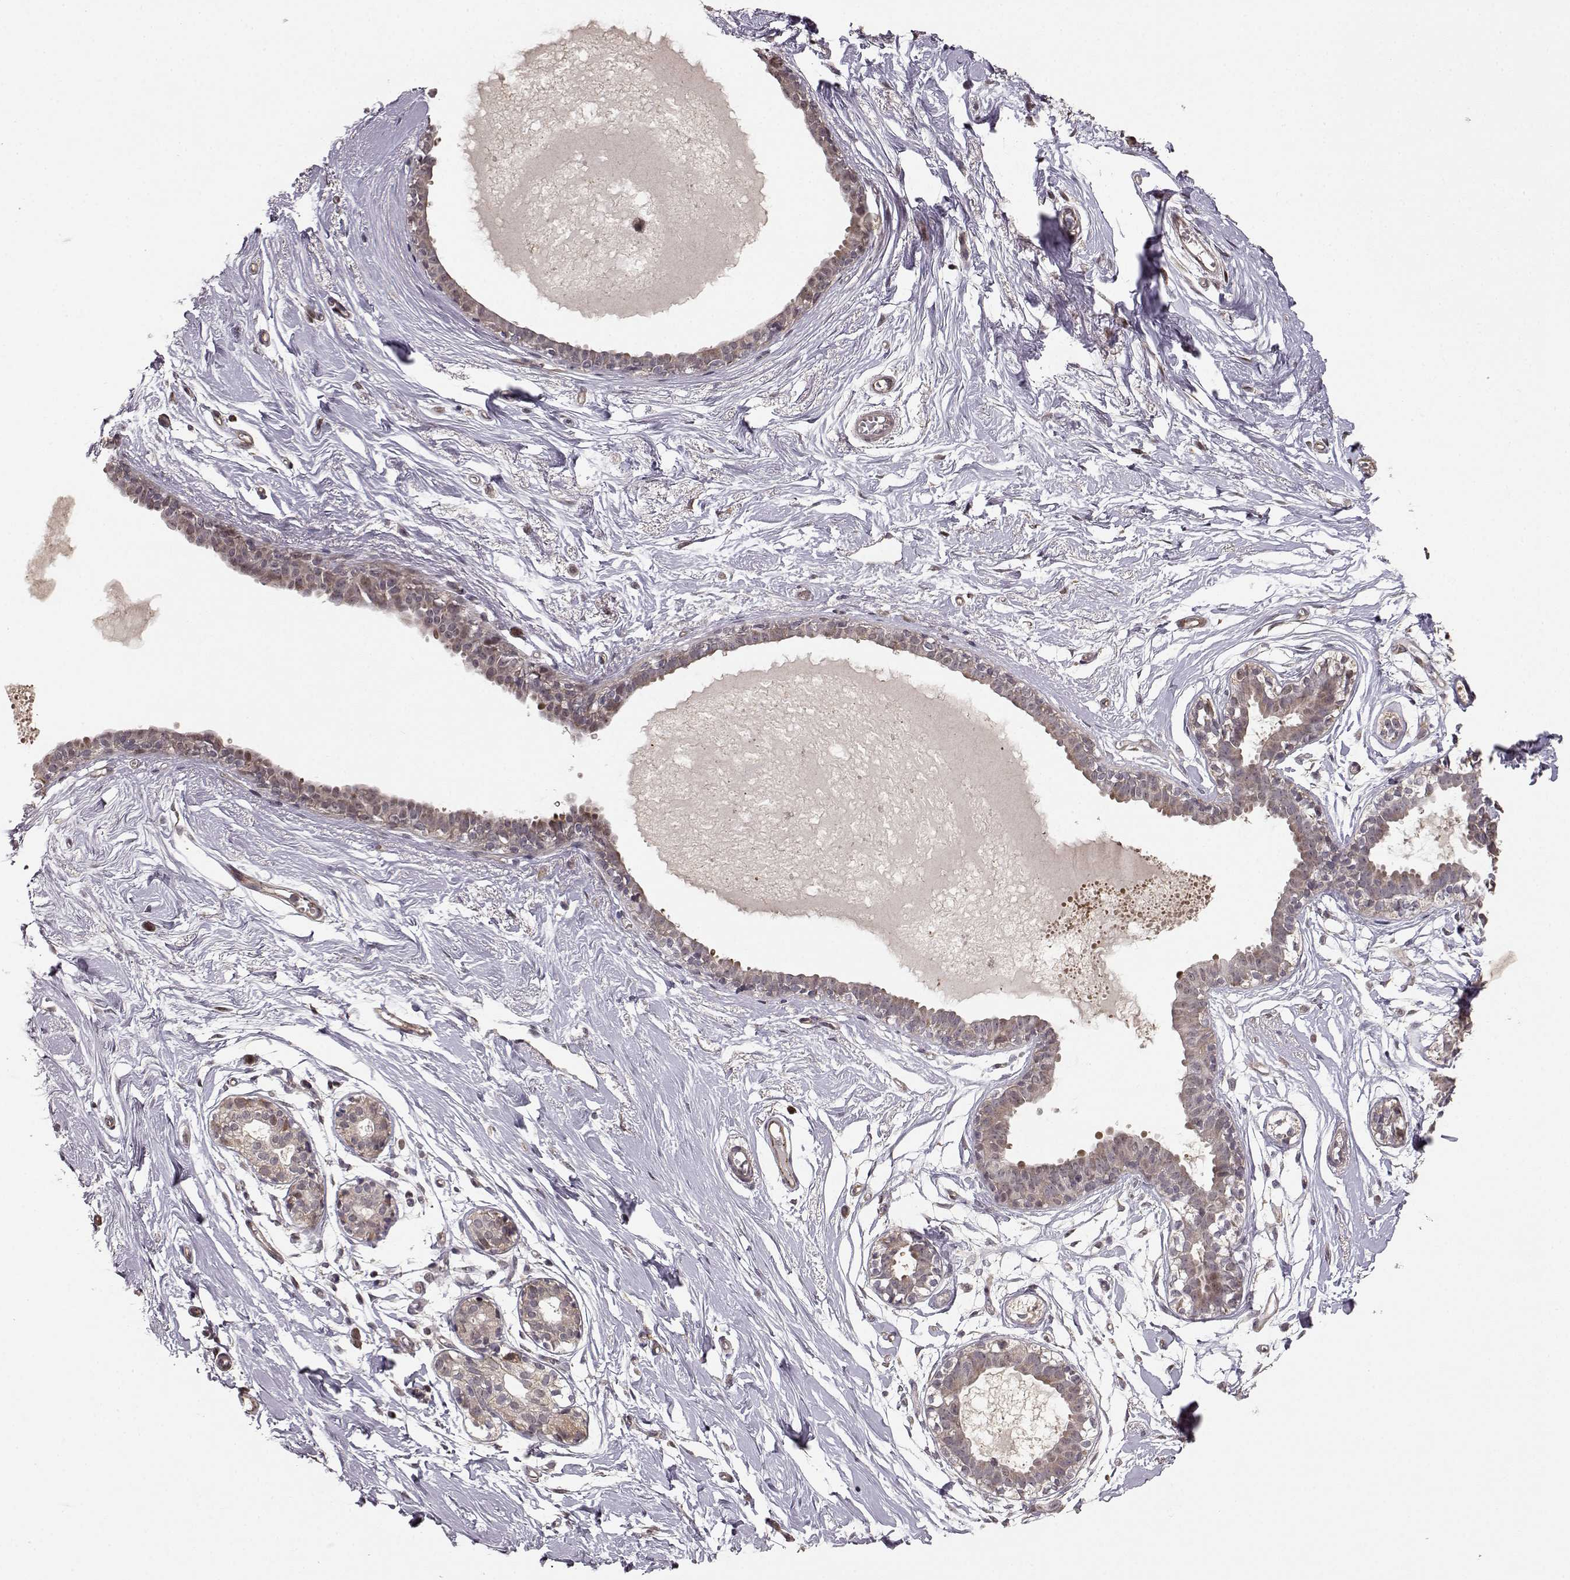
{"staining": {"intensity": "negative", "quantity": "none", "location": "none"}, "tissue": "breast", "cell_type": "Adipocytes", "image_type": "normal", "snomed": [{"axis": "morphology", "description": "Normal tissue, NOS"}, {"axis": "topography", "description": "Breast"}], "caption": "Image shows no protein positivity in adipocytes of normal breast.", "gene": "BACH2", "patient": {"sex": "female", "age": 49}}